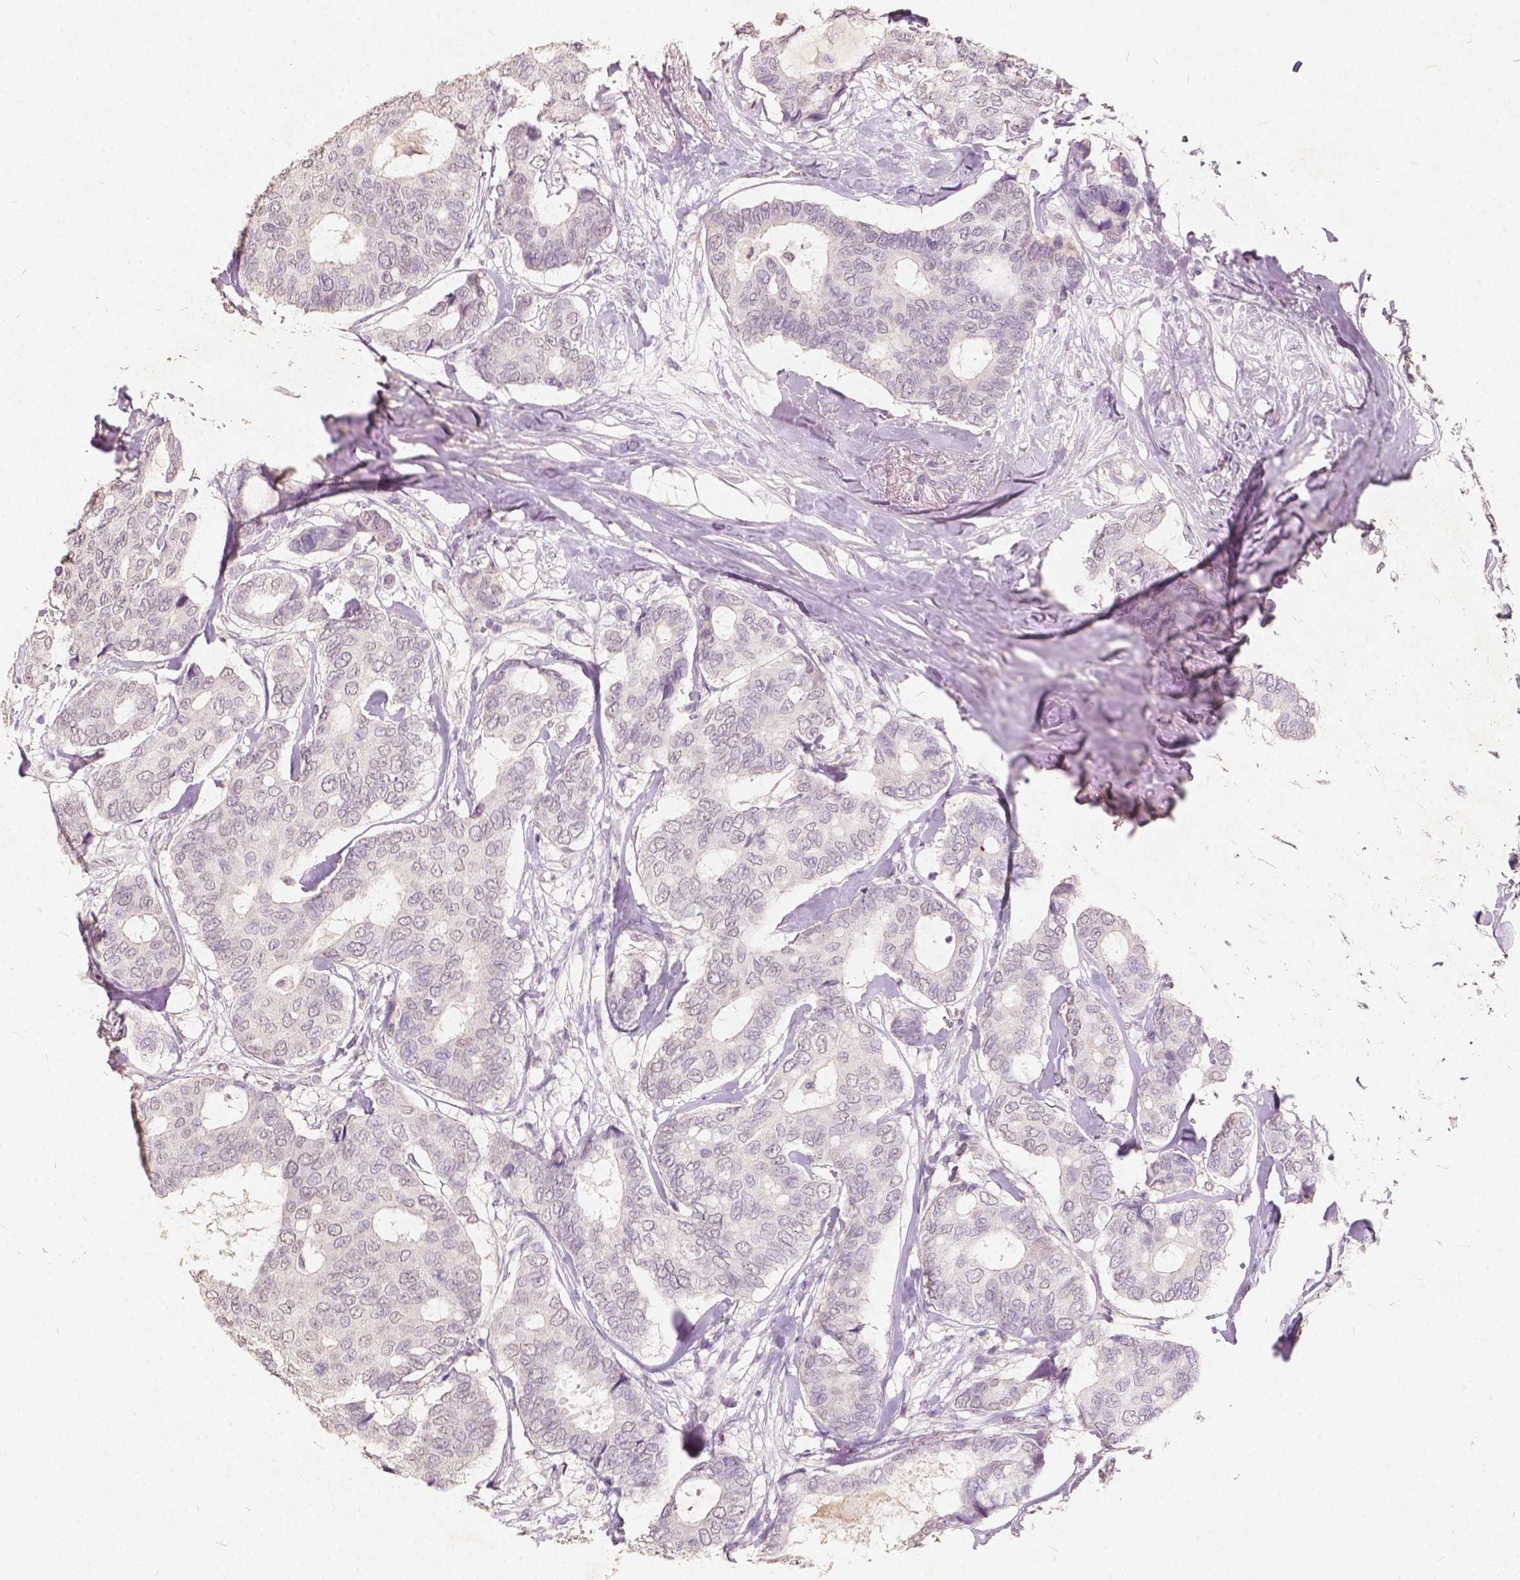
{"staining": {"intensity": "negative", "quantity": "none", "location": "none"}, "tissue": "breast cancer", "cell_type": "Tumor cells", "image_type": "cancer", "snomed": [{"axis": "morphology", "description": "Duct carcinoma"}, {"axis": "topography", "description": "Breast"}], "caption": "IHC histopathology image of neoplastic tissue: breast cancer stained with DAB (3,3'-diaminobenzidine) shows no significant protein expression in tumor cells.", "gene": "SOX15", "patient": {"sex": "female", "age": 75}}